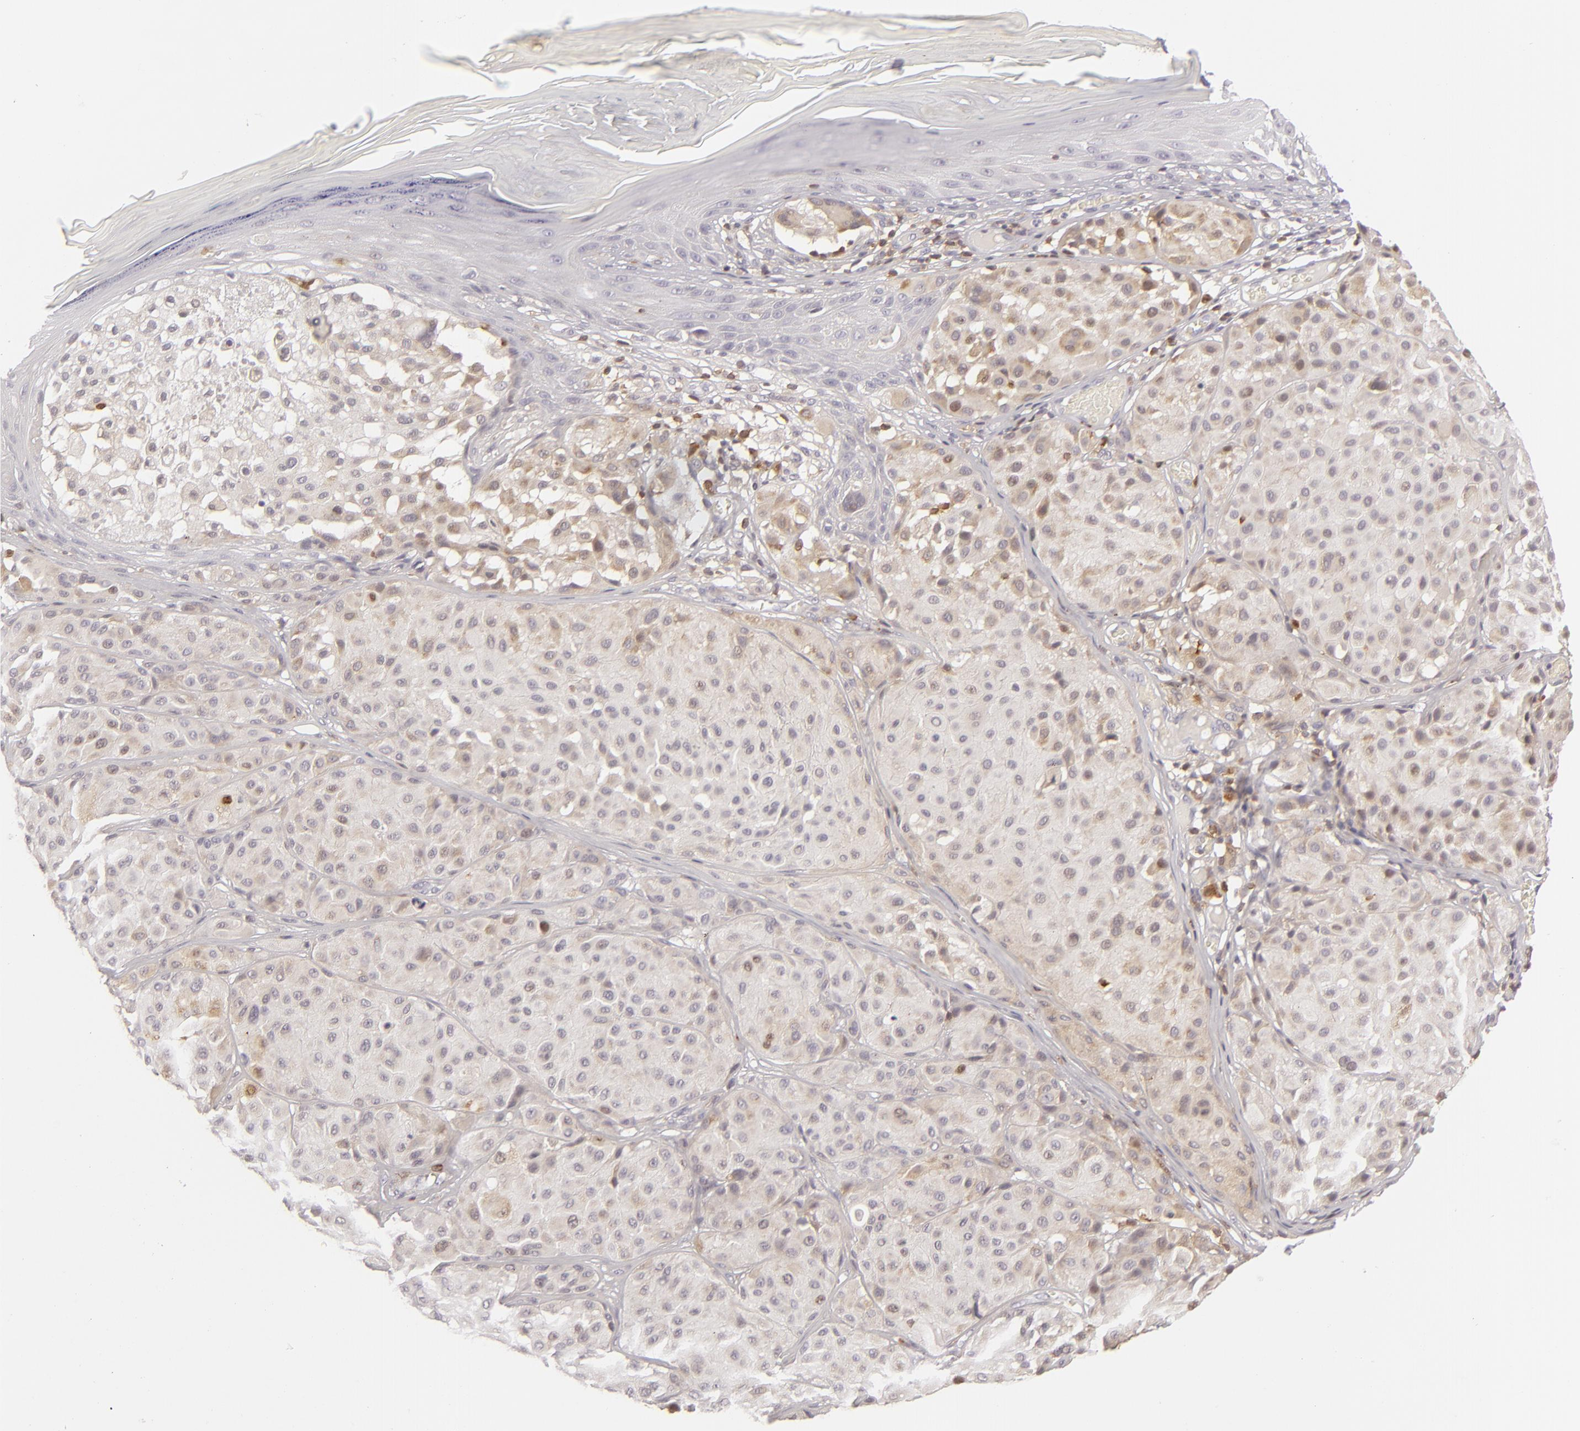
{"staining": {"intensity": "weak", "quantity": "25%-75%", "location": "cytoplasmic/membranous"}, "tissue": "melanoma", "cell_type": "Tumor cells", "image_type": "cancer", "snomed": [{"axis": "morphology", "description": "Malignant melanoma, NOS"}, {"axis": "topography", "description": "Skin"}], "caption": "IHC staining of melanoma, which displays low levels of weak cytoplasmic/membranous positivity in approximately 25%-75% of tumor cells indicating weak cytoplasmic/membranous protein expression. The staining was performed using DAB (brown) for protein detection and nuclei were counterstained in hematoxylin (blue).", "gene": "APOBEC3G", "patient": {"sex": "male", "age": 36}}